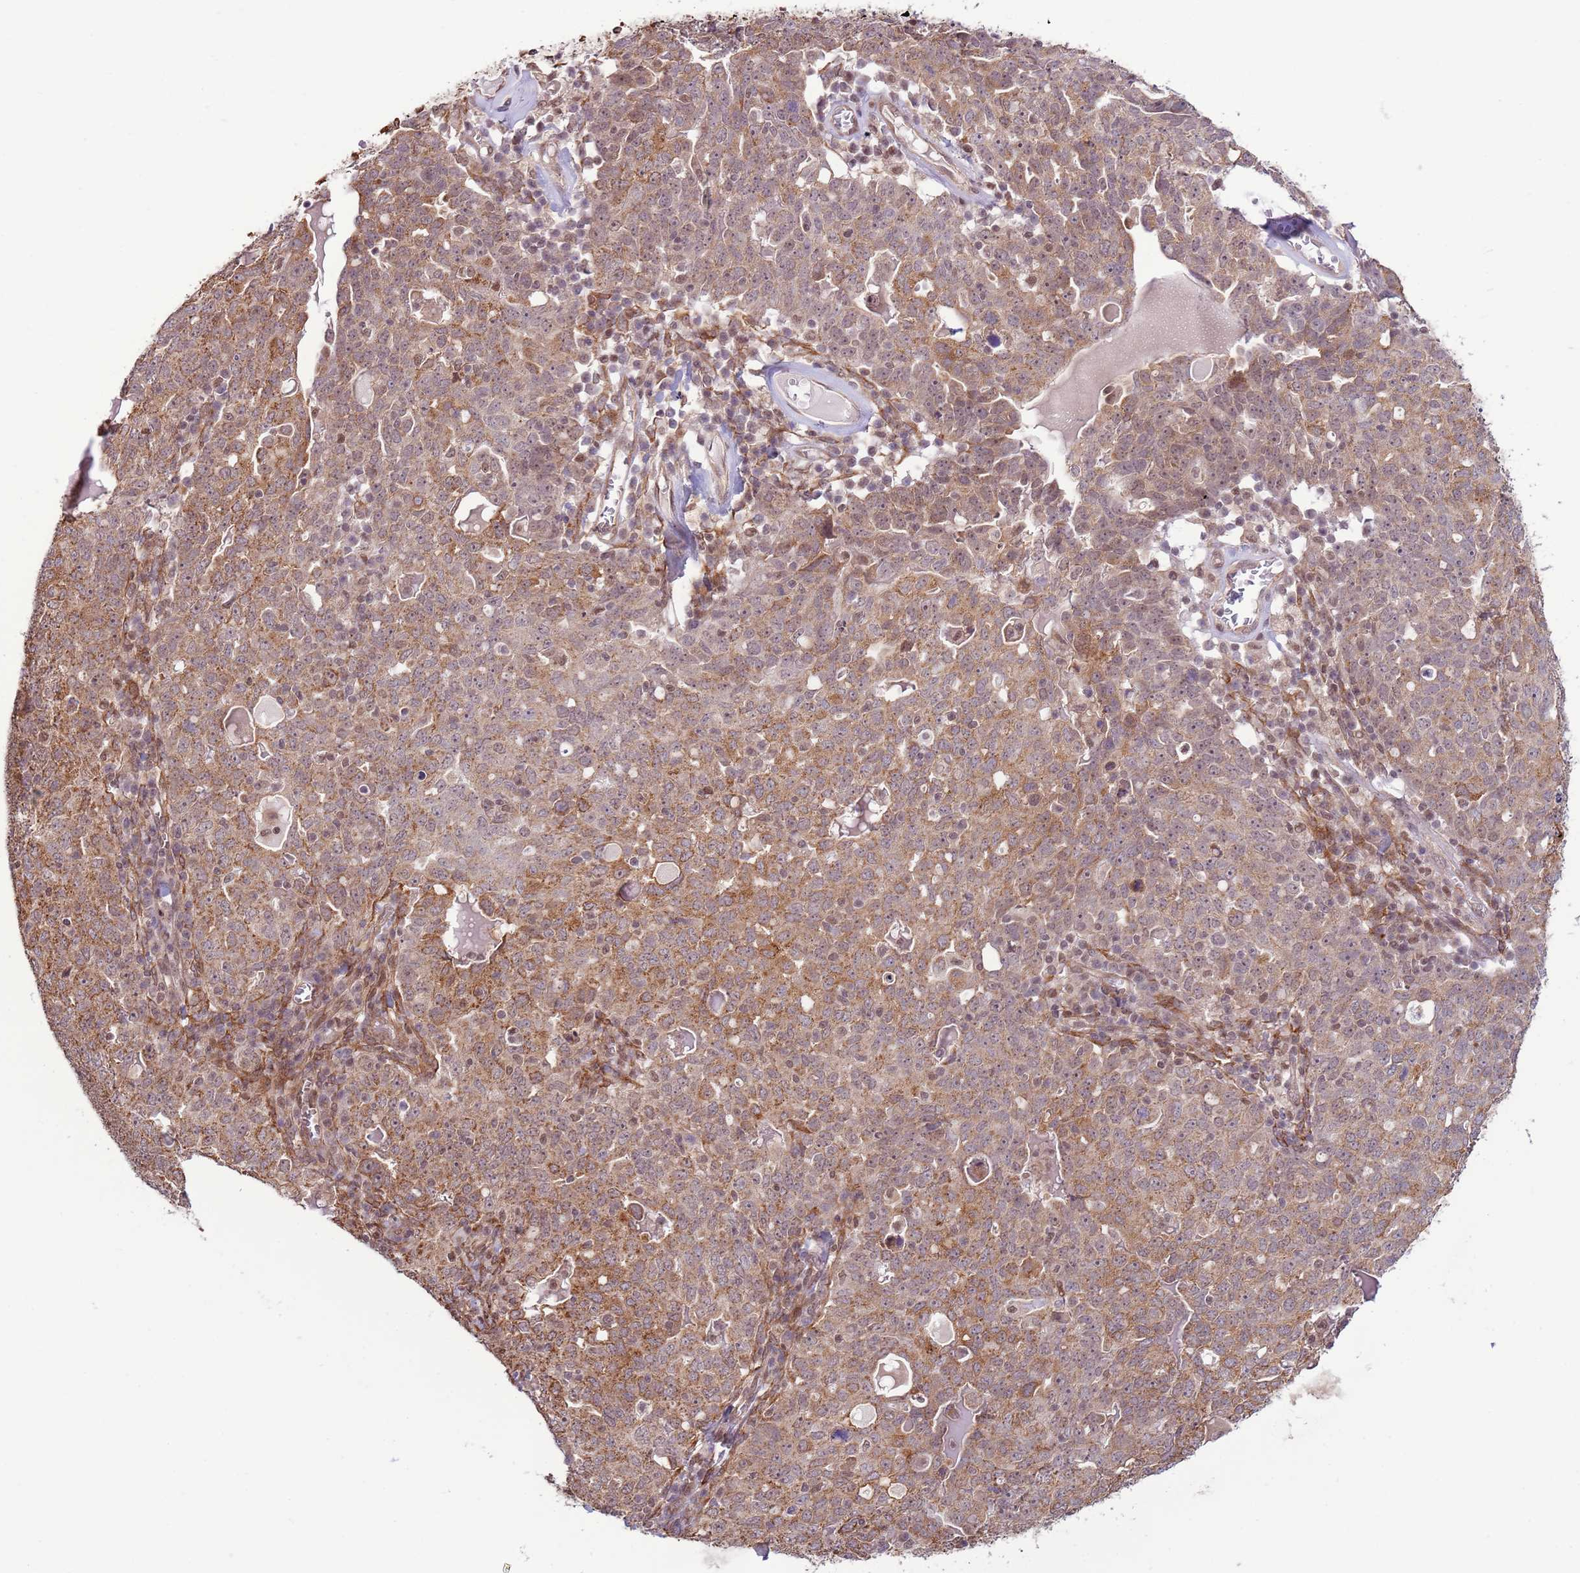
{"staining": {"intensity": "moderate", "quantity": ">75%", "location": "cytoplasmic/membranous"}, "tissue": "ovarian cancer", "cell_type": "Tumor cells", "image_type": "cancer", "snomed": [{"axis": "morphology", "description": "Carcinoma, endometroid"}, {"axis": "topography", "description": "Ovary"}], "caption": "Immunohistochemical staining of ovarian cancer demonstrates moderate cytoplasmic/membranous protein expression in approximately >75% of tumor cells.", "gene": "DCAF4", "patient": {"sex": "female", "age": 62}}